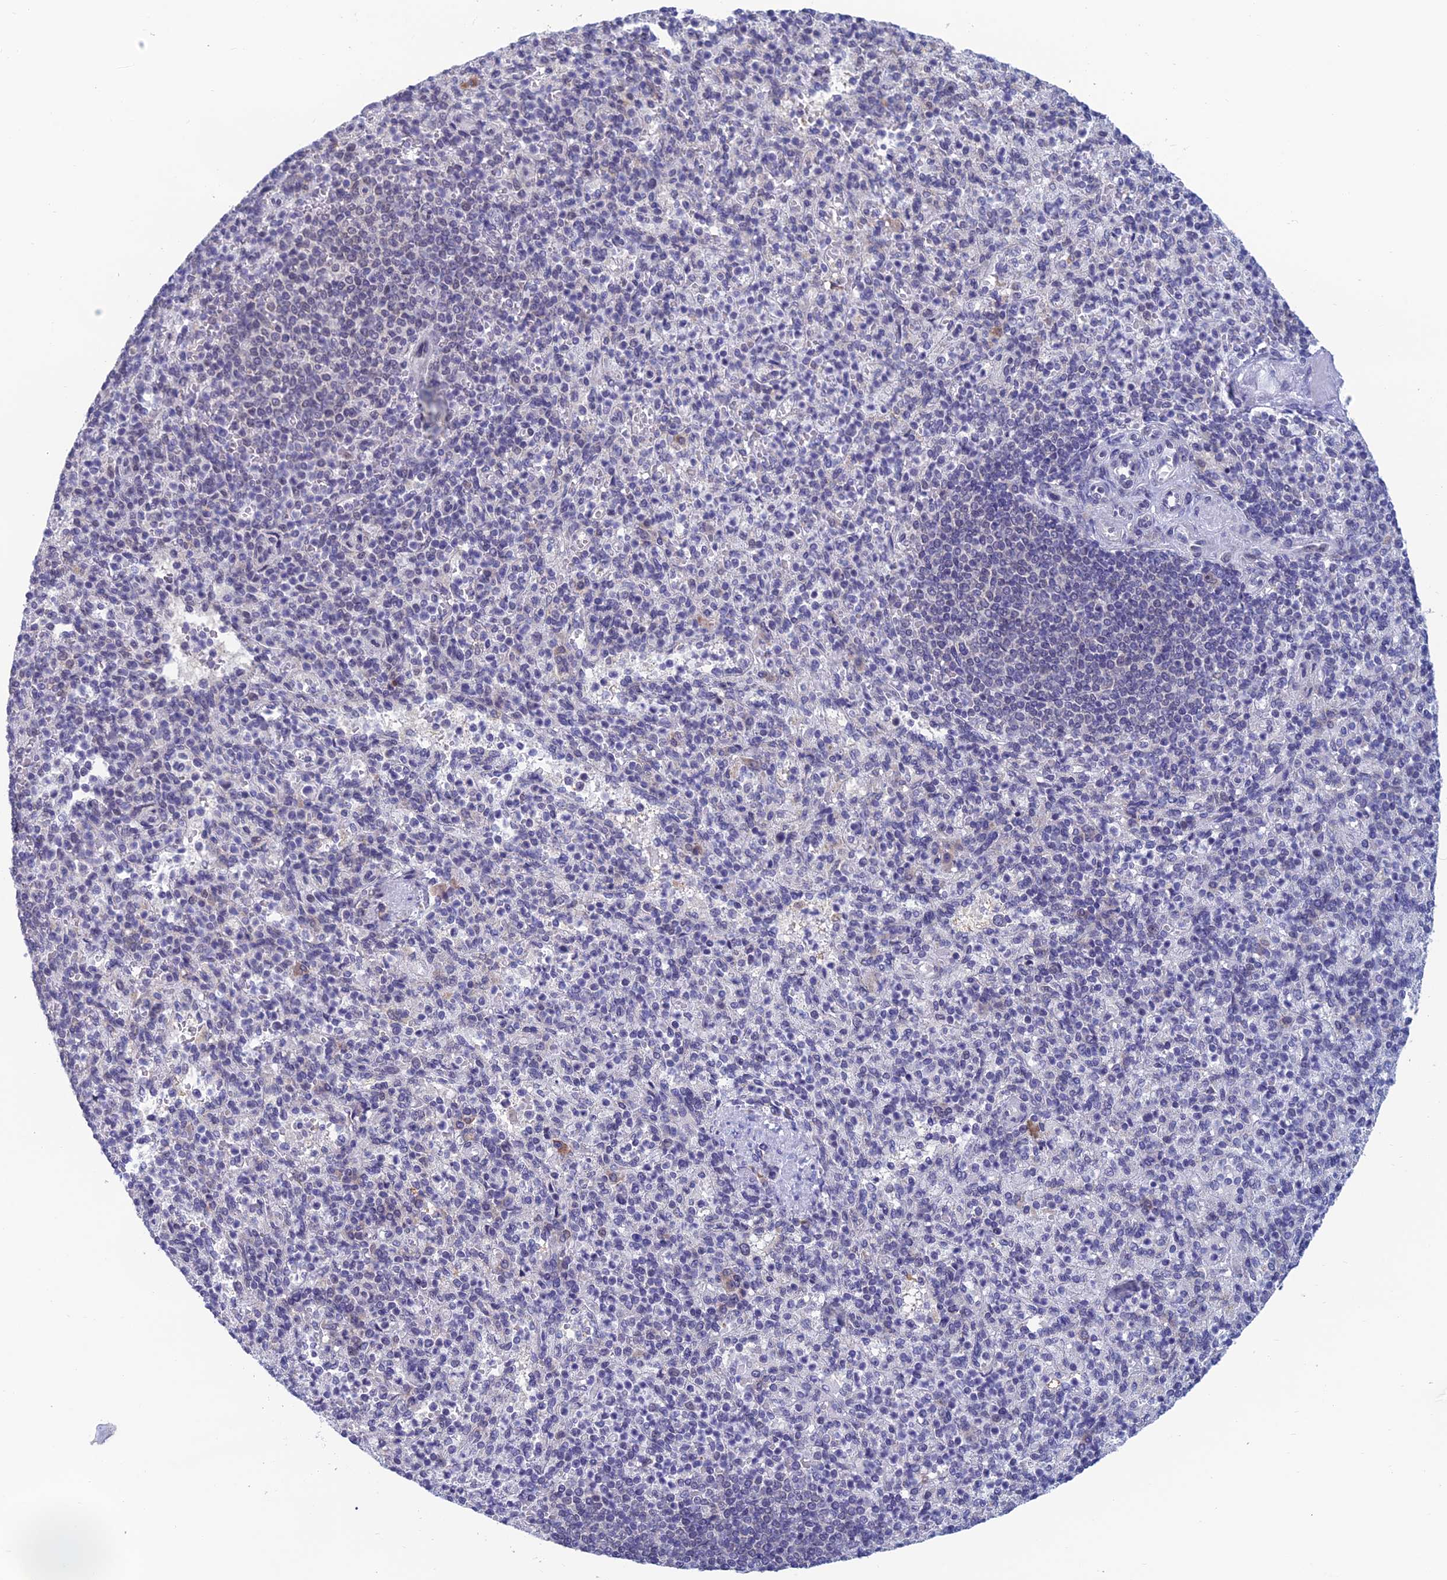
{"staining": {"intensity": "negative", "quantity": "none", "location": "none"}, "tissue": "spleen", "cell_type": "Cells in red pulp", "image_type": "normal", "snomed": [{"axis": "morphology", "description": "Normal tissue, NOS"}, {"axis": "topography", "description": "Spleen"}], "caption": "An image of human spleen is negative for staining in cells in red pulp. (DAB immunohistochemistry with hematoxylin counter stain).", "gene": "NABP2", "patient": {"sex": "female", "age": 74}}